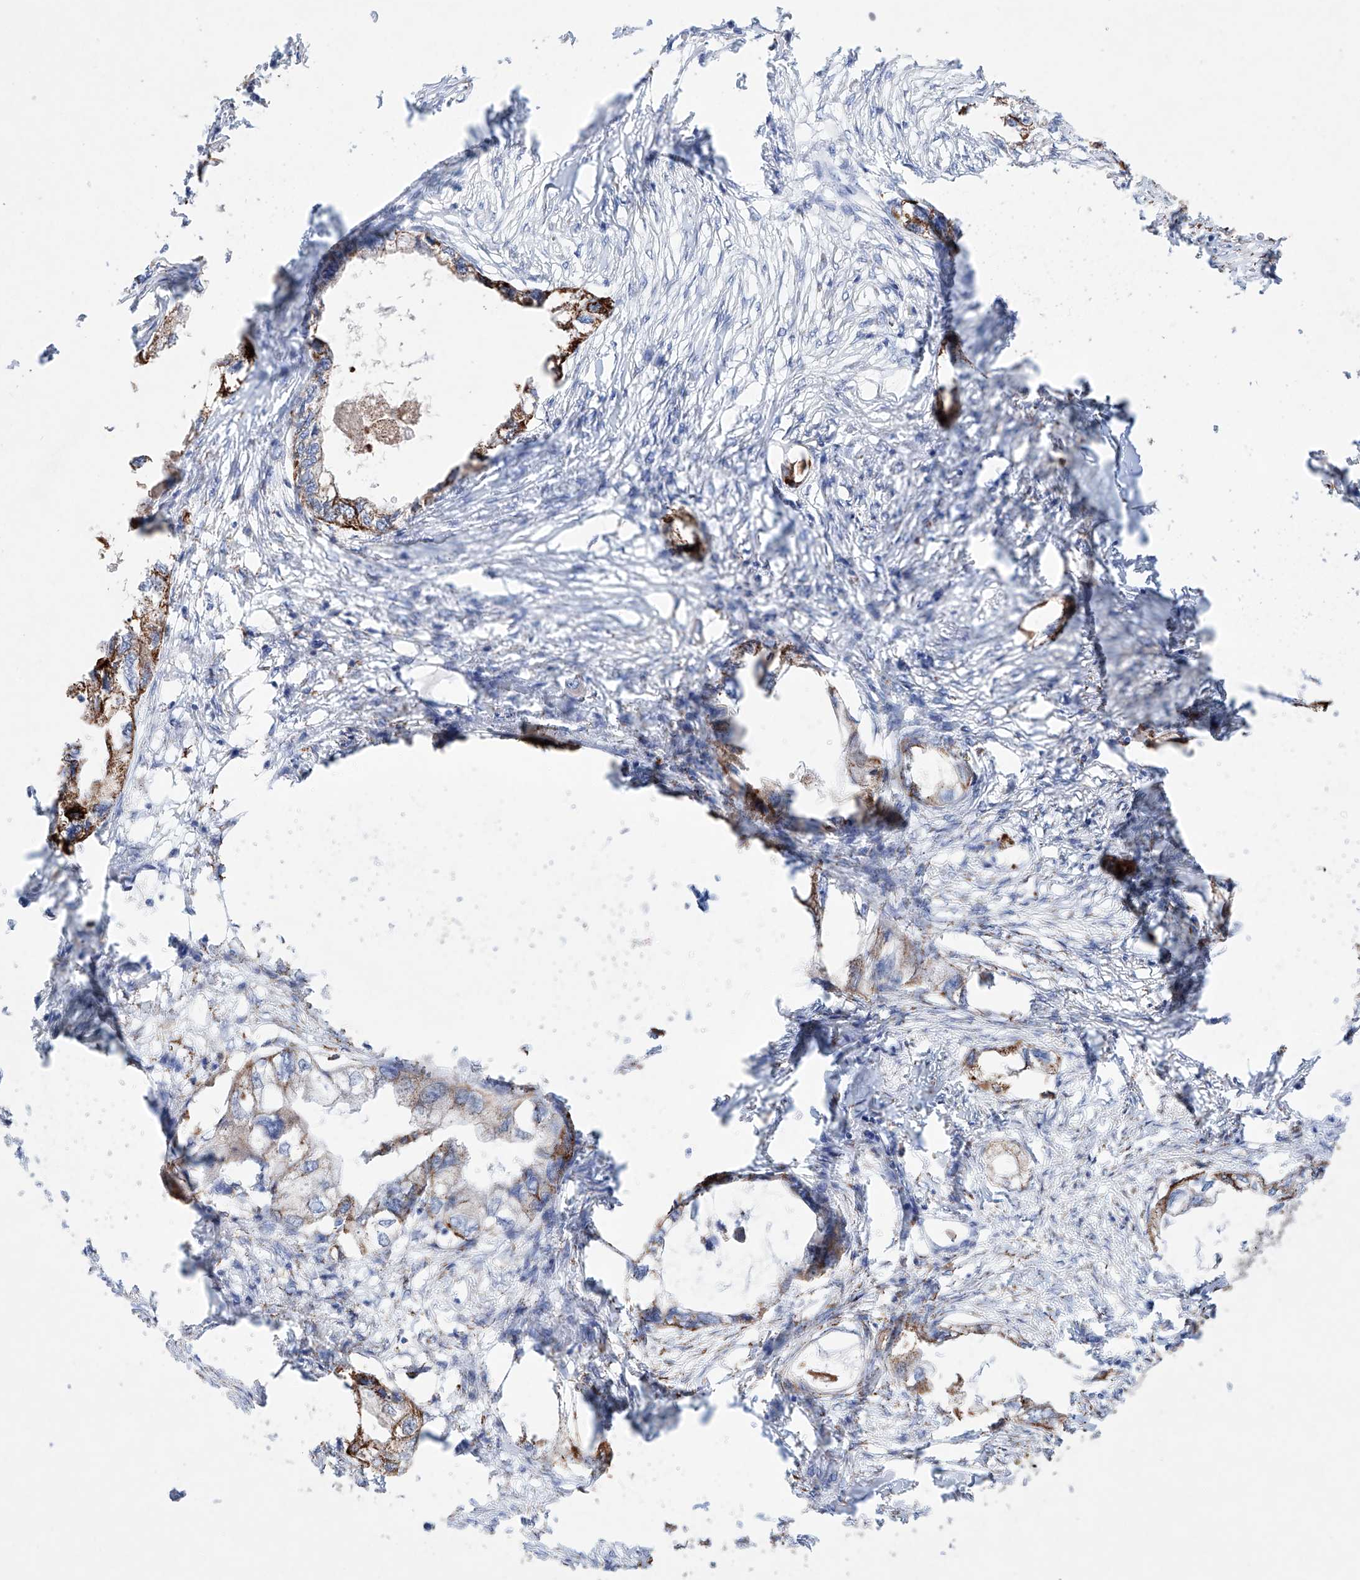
{"staining": {"intensity": "moderate", "quantity": "25%-75%", "location": "cytoplasmic/membranous"}, "tissue": "endometrial cancer", "cell_type": "Tumor cells", "image_type": "cancer", "snomed": [{"axis": "morphology", "description": "Adenocarcinoma, NOS"}, {"axis": "morphology", "description": "Adenocarcinoma, metastatic, NOS"}, {"axis": "topography", "description": "Adipose tissue"}, {"axis": "topography", "description": "Endometrium"}], "caption": "This is an image of IHC staining of endometrial cancer (adenocarcinoma), which shows moderate positivity in the cytoplasmic/membranous of tumor cells.", "gene": "NRROS", "patient": {"sex": "female", "age": 67}}